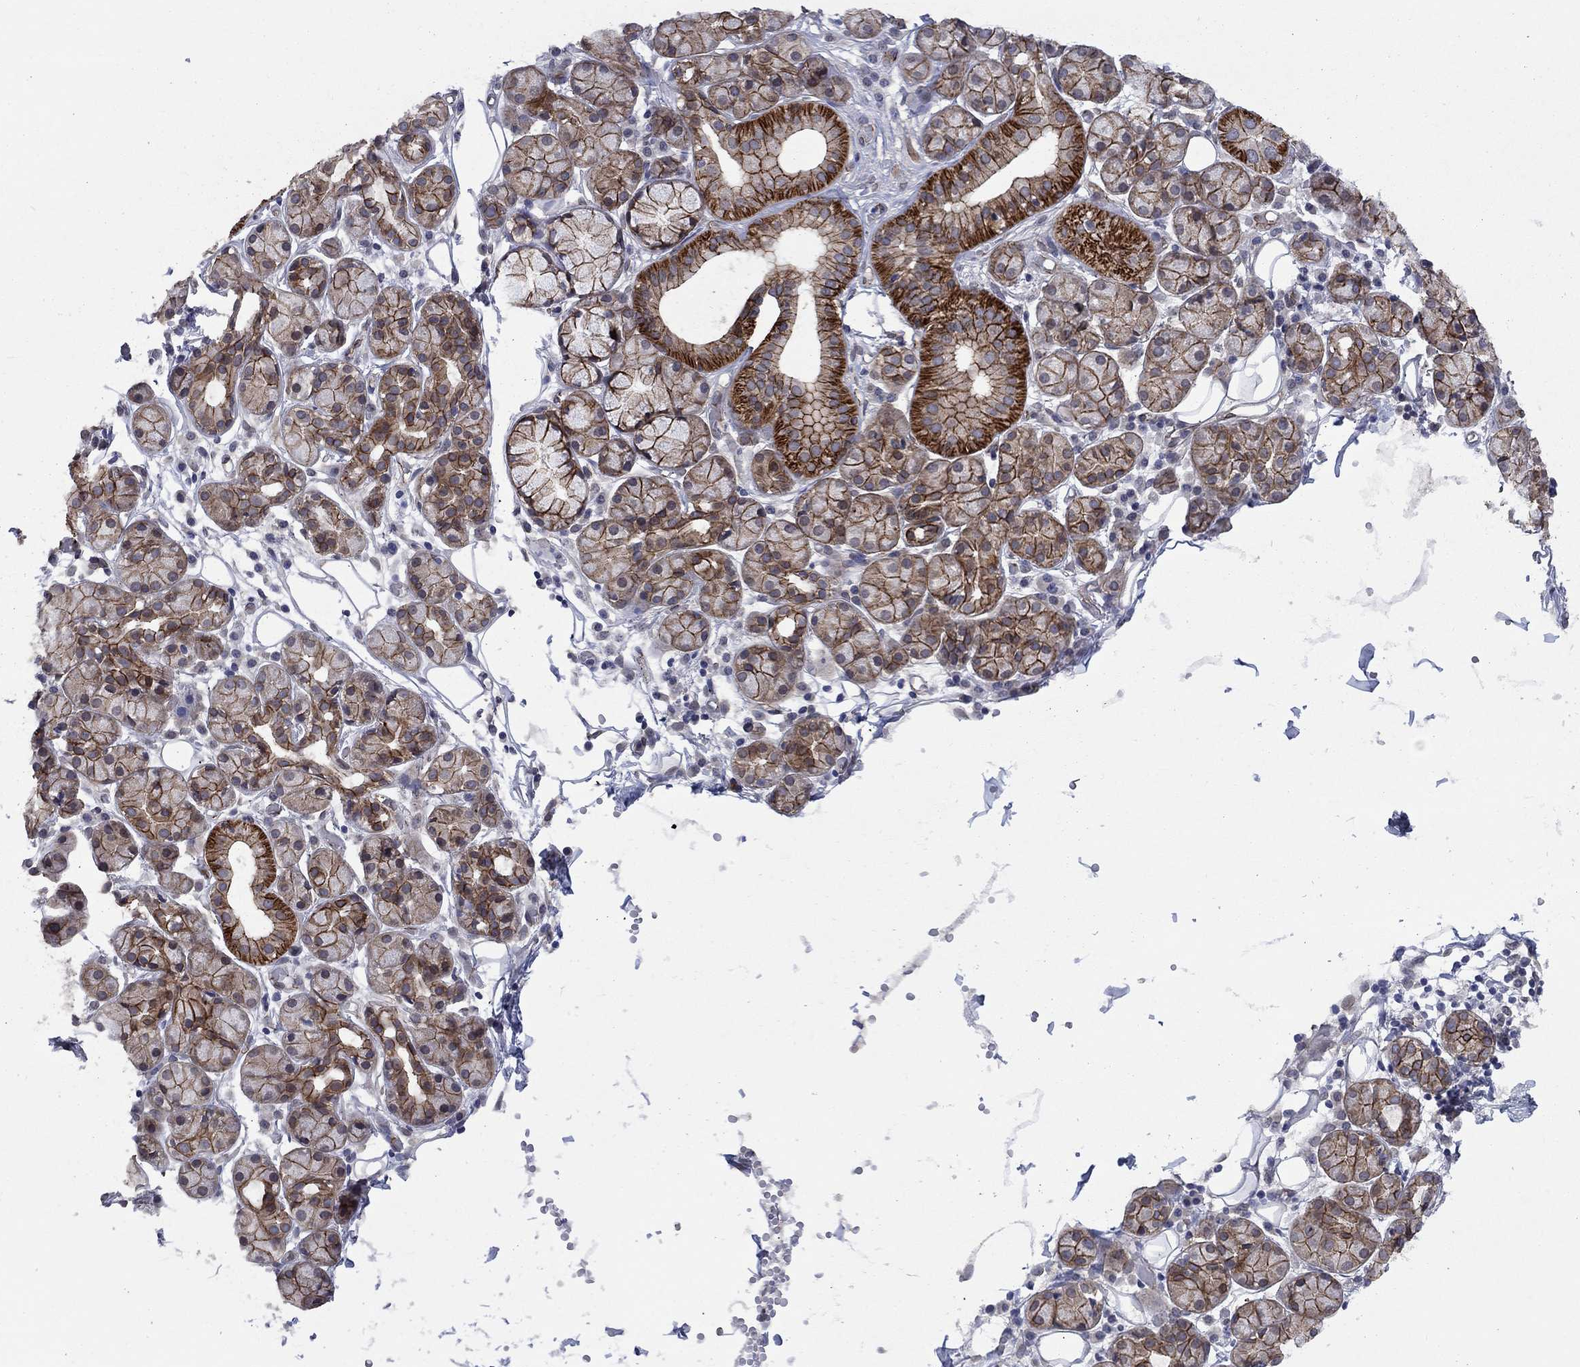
{"staining": {"intensity": "strong", "quantity": "<25%", "location": "cytoplasmic/membranous"}, "tissue": "salivary gland", "cell_type": "Glandular cells", "image_type": "normal", "snomed": [{"axis": "morphology", "description": "Normal tissue, NOS"}, {"axis": "topography", "description": "Salivary gland"}, {"axis": "topography", "description": "Peripheral nerve tissue"}], "caption": "Protein expression analysis of benign salivary gland shows strong cytoplasmic/membranous expression in about <25% of glandular cells.", "gene": "EMC9", "patient": {"sex": "male", "age": 71}}